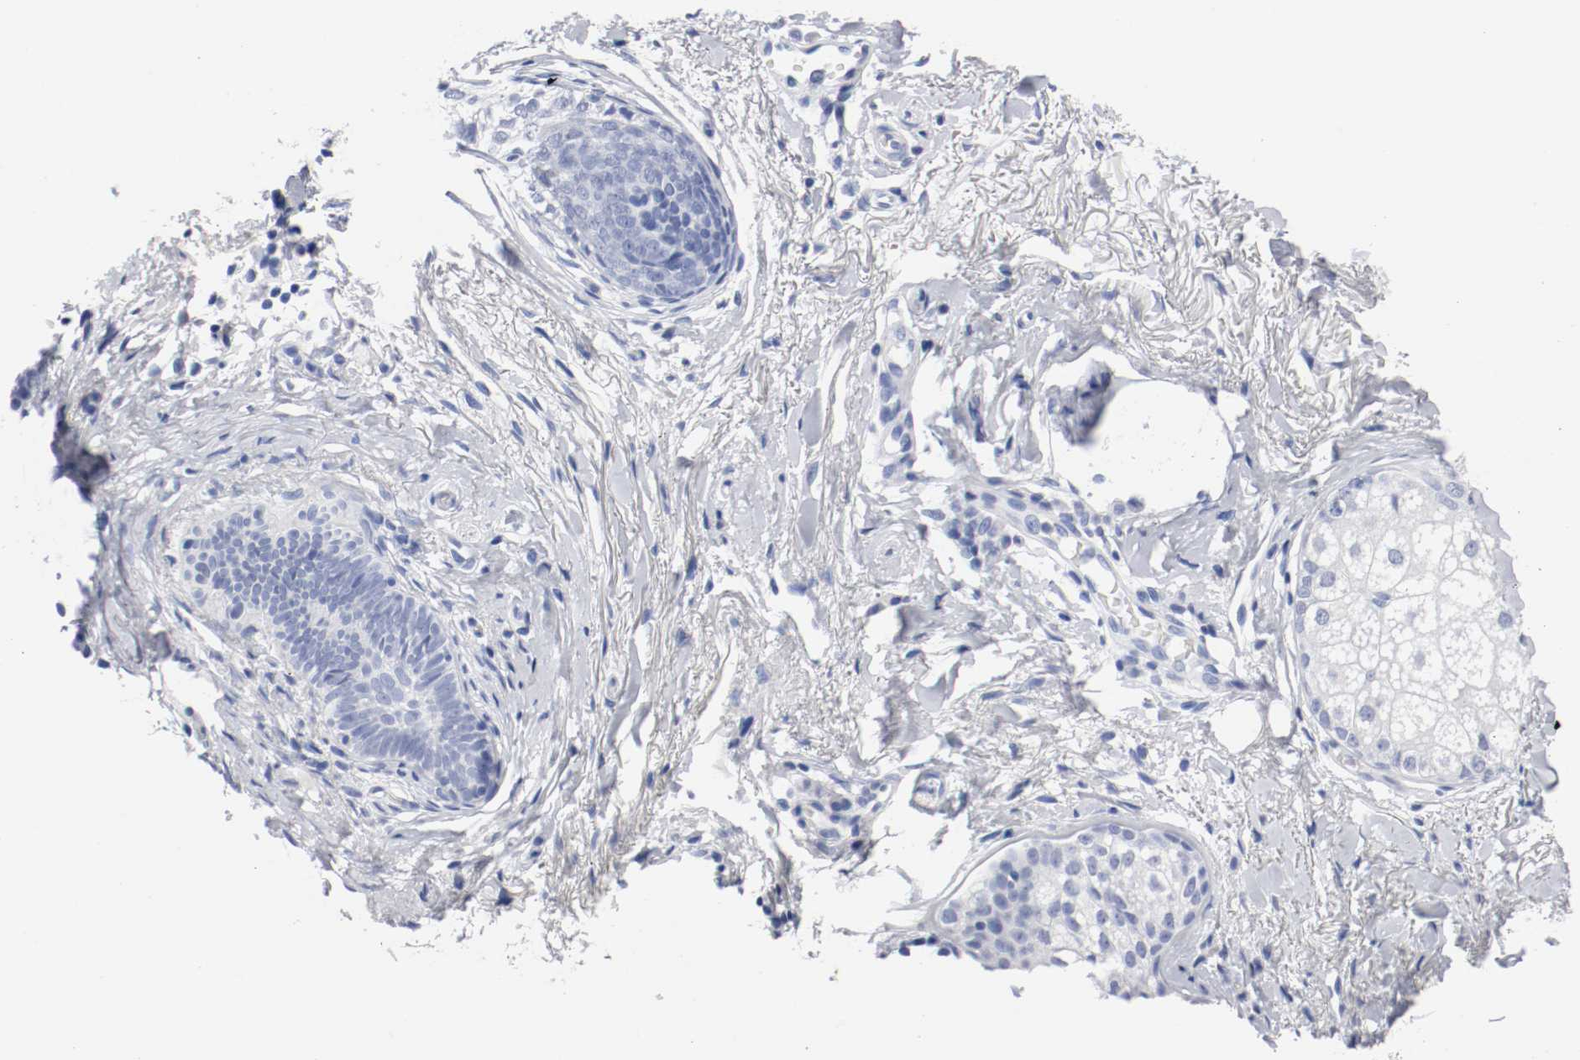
{"staining": {"intensity": "negative", "quantity": "none", "location": "none"}, "tissue": "skin cancer", "cell_type": "Tumor cells", "image_type": "cancer", "snomed": [{"axis": "morphology", "description": "Normal tissue, NOS"}, {"axis": "morphology", "description": "Basal cell carcinoma"}, {"axis": "topography", "description": "Skin"}], "caption": "Immunohistochemistry image of neoplastic tissue: skin cancer stained with DAB demonstrates no significant protein staining in tumor cells.", "gene": "GAD1", "patient": {"sex": "female", "age": 69}}